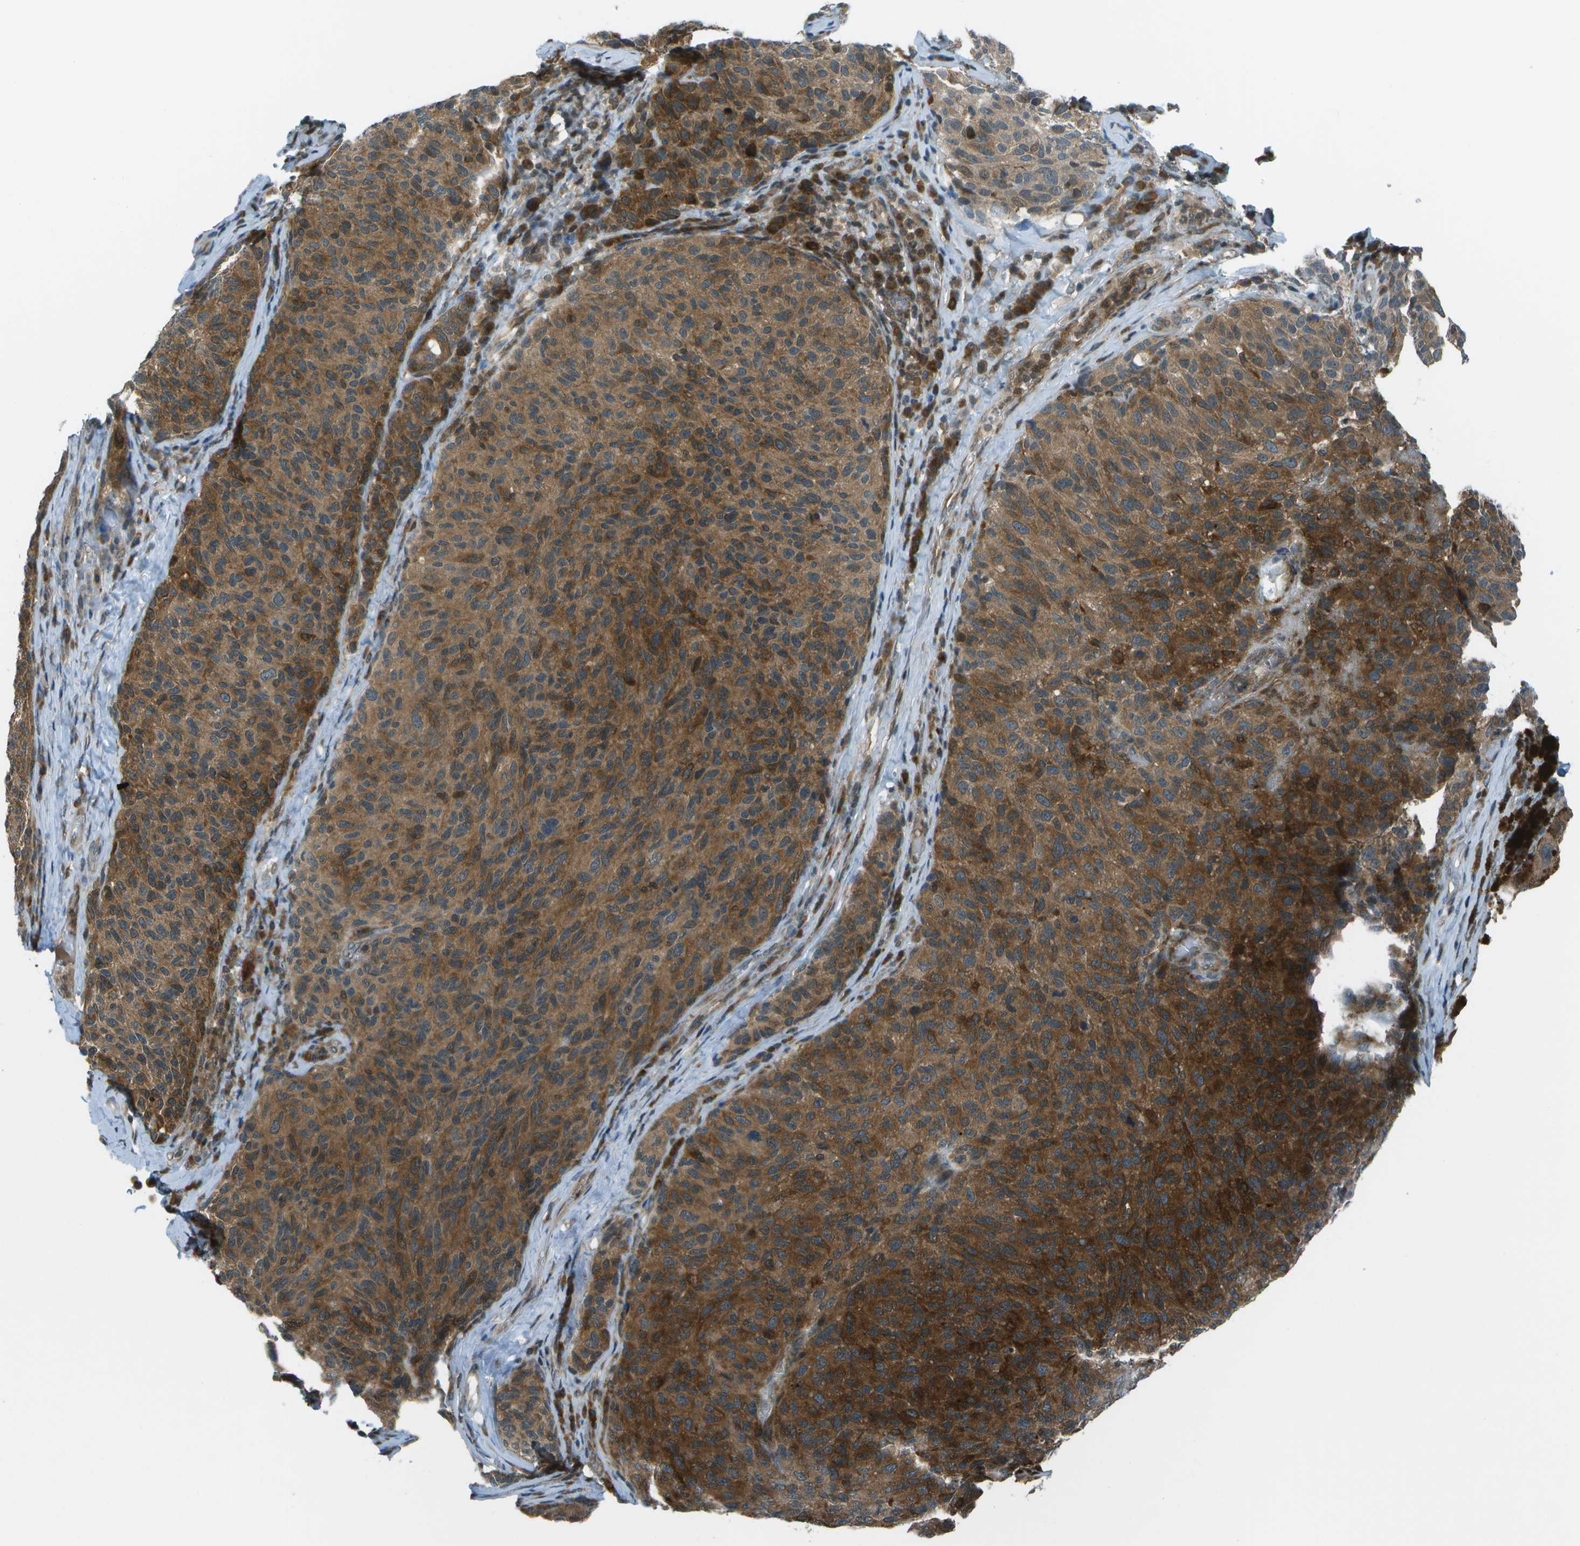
{"staining": {"intensity": "strong", "quantity": ">75%", "location": "cytoplasmic/membranous"}, "tissue": "melanoma", "cell_type": "Tumor cells", "image_type": "cancer", "snomed": [{"axis": "morphology", "description": "Malignant melanoma, NOS"}, {"axis": "topography", "description": "Skin"}], "caption": "Immunohistochemical staining of malignant melanoma demonstrates high levels of strong cytoplasmic/membranous protein expression in approximately >75% of tumor cells.", "gene": "TMEM19", "patient": {"sex": "female", "age": 73}}